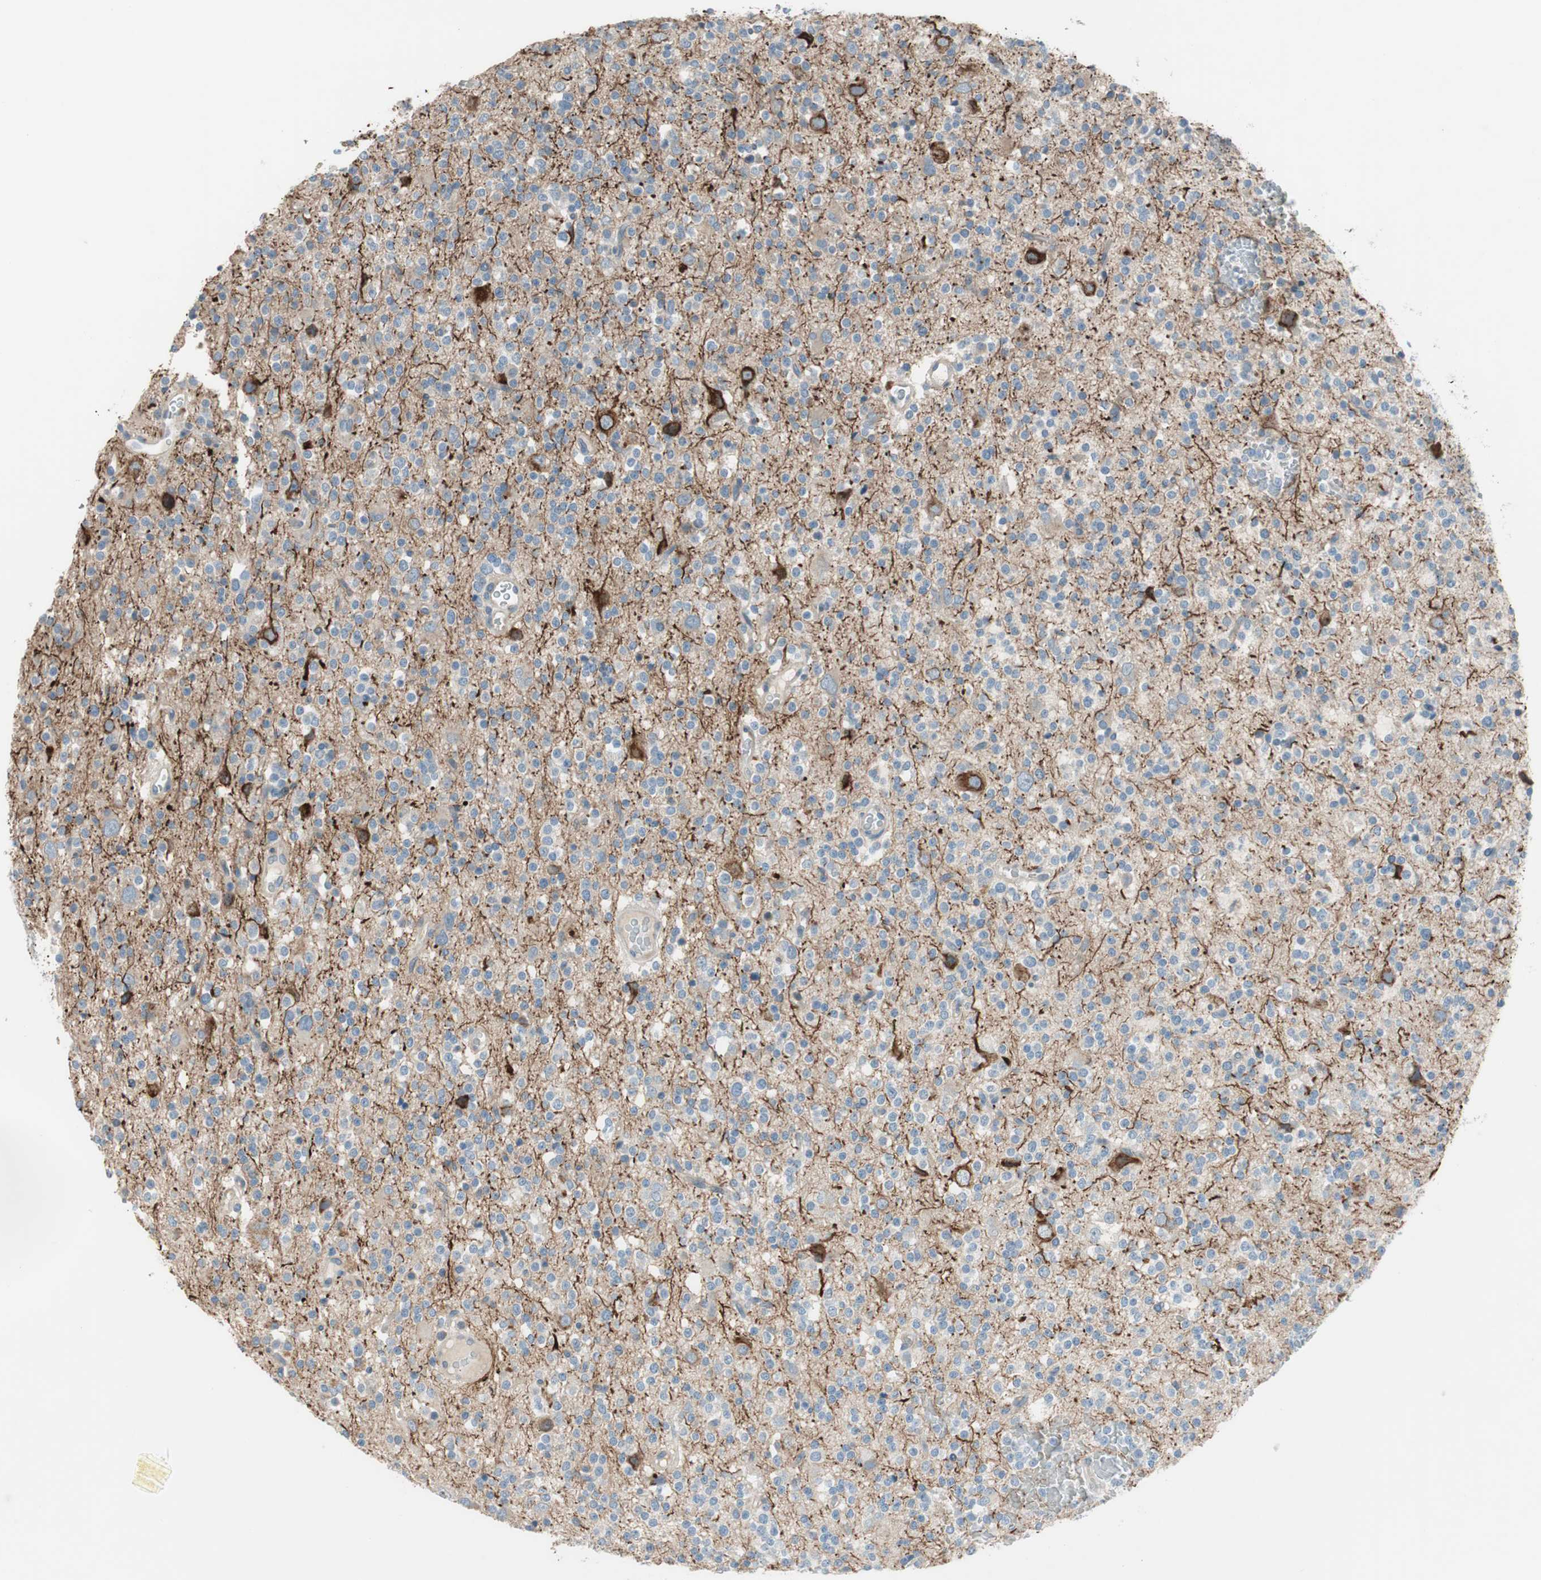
{"staining": {"intensity": "negative", "quantity": "none", "location": "none"}, "tissue": "glioma", "cell_type": "Tumor cells", "image_type": "cancer", "snomed": [{"axis": "morphology", "description": "Glioma, malignant, High grade"}, {"axis": "topography", "description": "Brain"}], "caption": "Tumor cells show no significant positivity in glioma.", "gene": "PRRG4", "patient": {"sex": "male", "age": 47}}